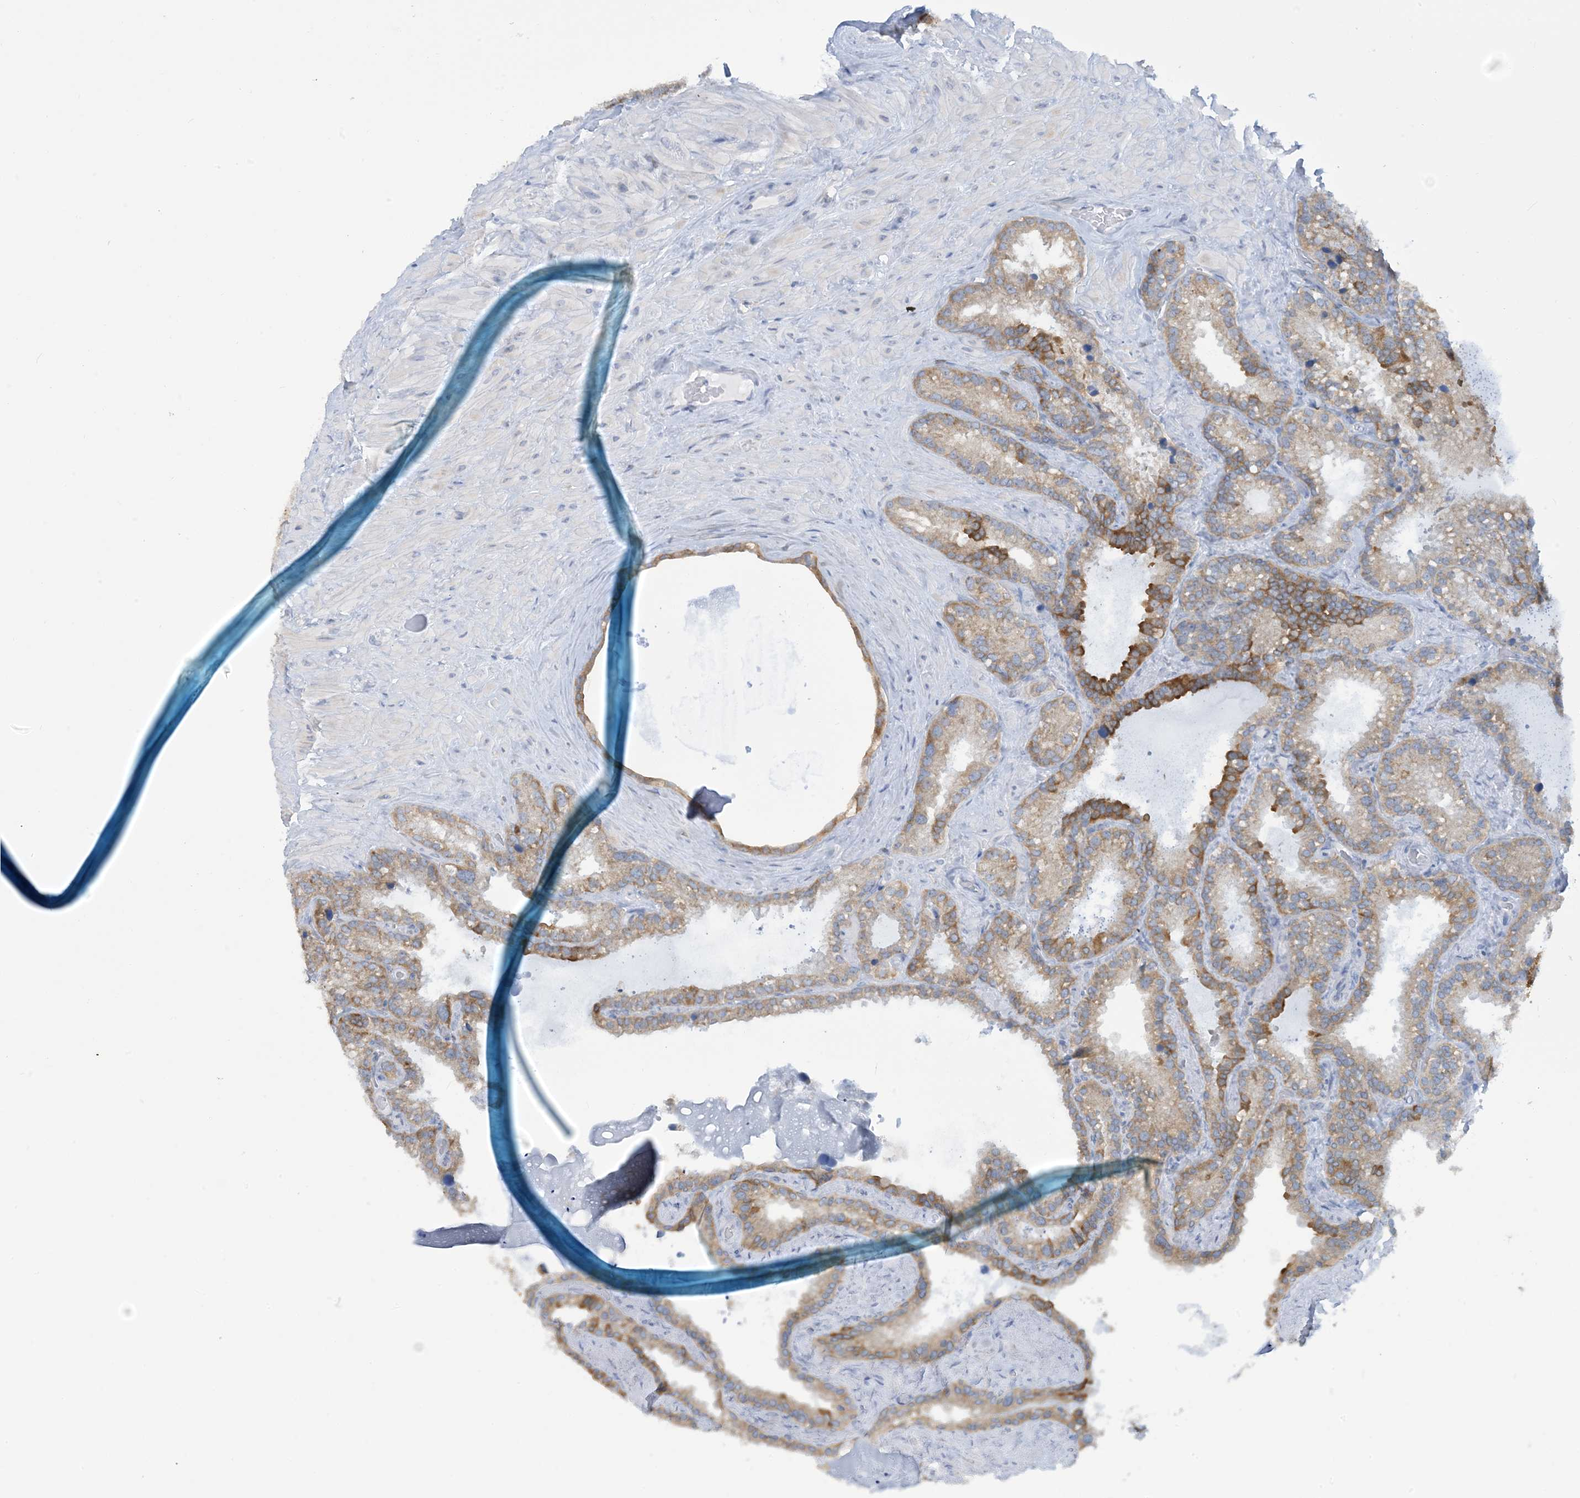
{"staining": {"intensity": "moderate", "quantity": ">75%", "location": "cytoplasmic/membranous"}, "tissue": "seminal vesicle", "cell_type": "Glandular cells", "image_type": "normal", "snomed": [{"axis": "morphology", "description": "Normal tissue, NOS"}, {"axis": "topography", "description": "Prostate"}, {"axis": "topography", "description": "Seminal veicle"}], "caption": "Immunohistochemistry (DAB (3,3'-diaminobenzidine)) staining of benign seminal vesicle displays moderate cytoplasmic/membranous protein expression in approximately >75% of glandular cells.", "gene": "MRPS18A", "patient": {"sex": "male", "age": 68}}